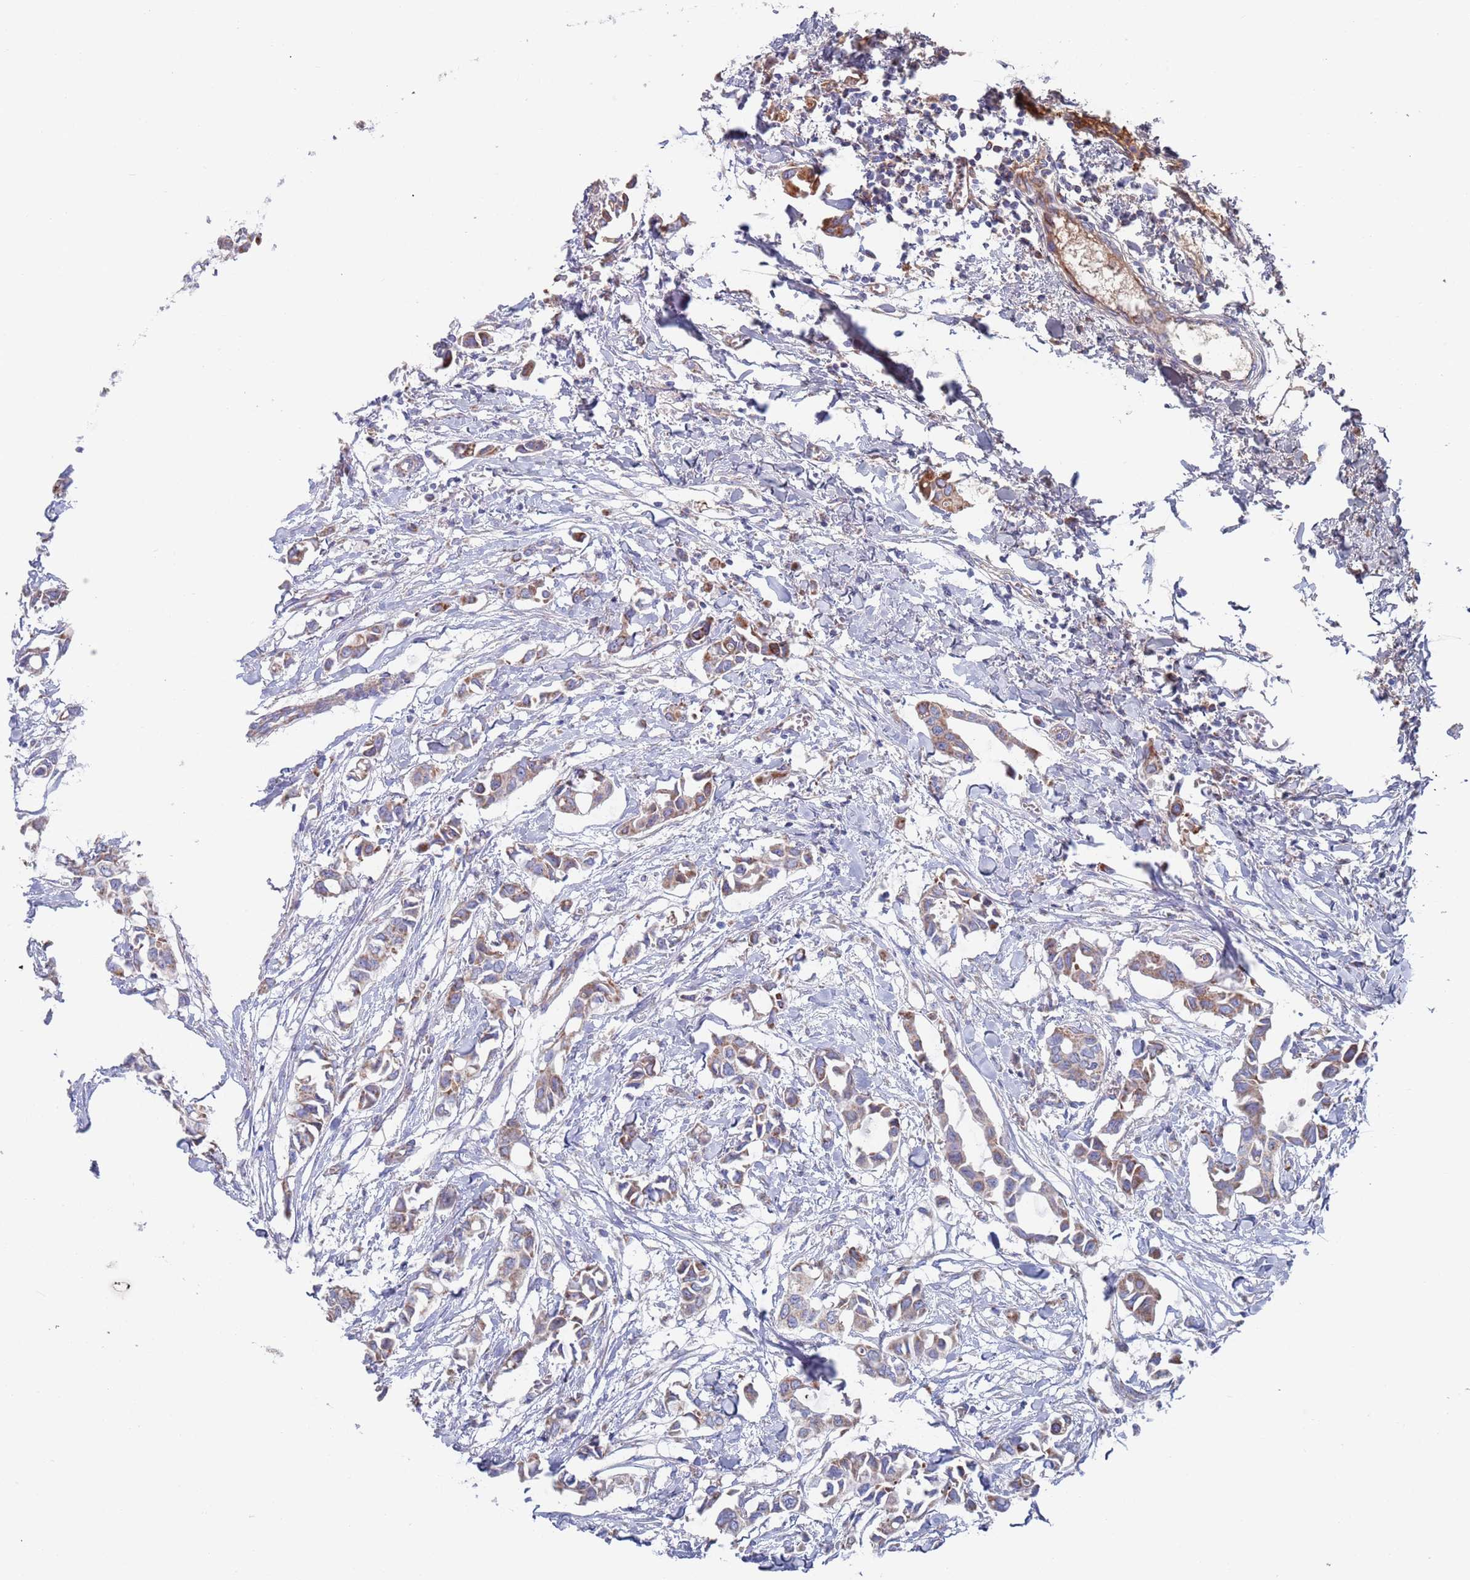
{"staining": {"intensity": "weak", "quantity": "25%-75%", "location": "cytoplasmic/membranous"}, "tissue": "breast cancer", "cell_type": "Tumor cells", "image_type": "cancer", "snomed": [{"axis": "morphology", "description": "Duct carcinoma"}, {"axis": "topography", "description": "Breast"}], "caption": "An immunohistochemistry (IHC) image of neoplastic tissue is shown. Protein staining in brown shows weak cytoplasmic/membranous positivity in breast cancer within tumor cells.", "gene": "MRPL22", "patient": {"sex": "female", "age": 41}}